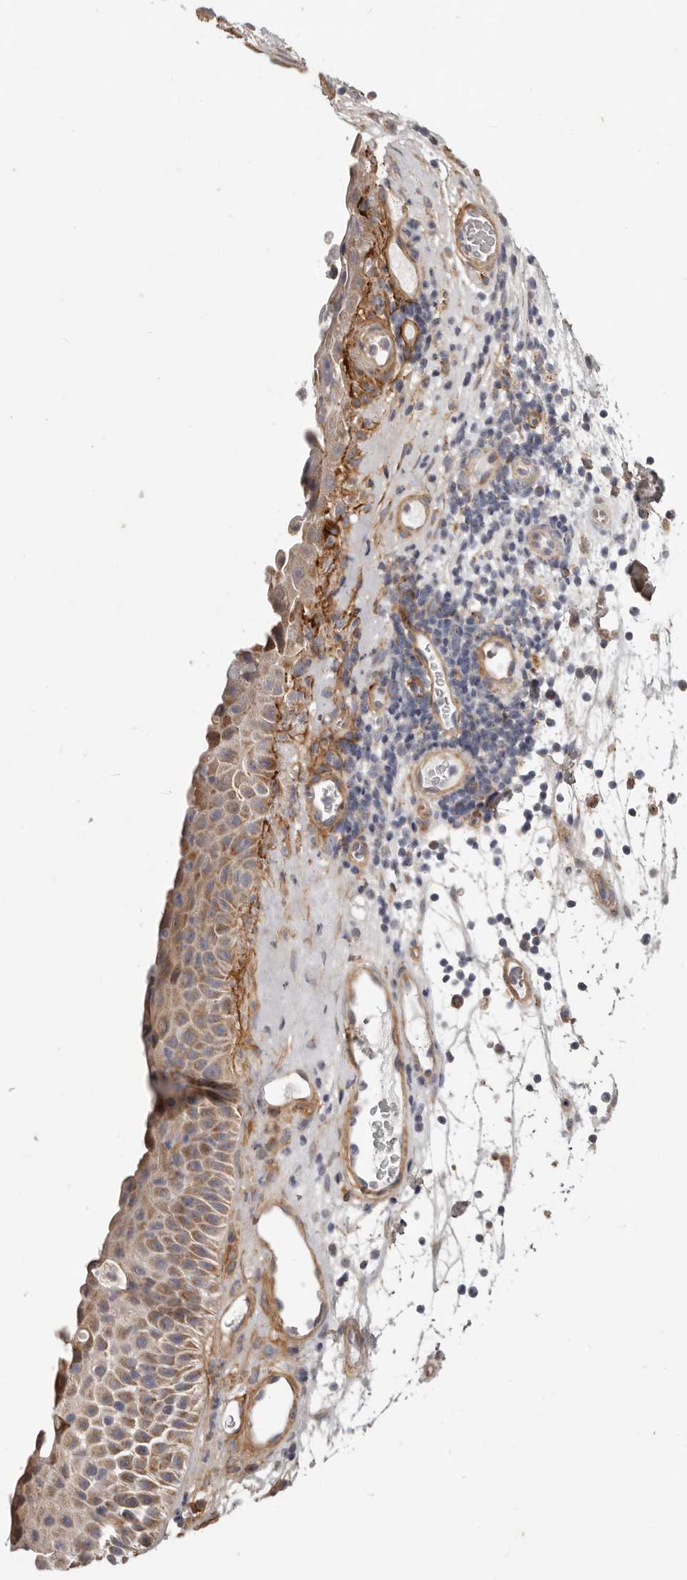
{"staining": {"intensity": "moderate", "quantity": ">75%", "location": "cytoplasmic/membranous"}, "tissue": "nasopharynx", "cell_type": "Respiratory epithelial cells", "image_type": "normal", "snomed": [{"axis": "morphology", "description": "Normal tissue, NOS"}, {"axis": "topography", "description": "Nasopharynx"}], "caption": "Nasopharynx stained with a protein marker exhibits moderate staining in respiratory epithelial cells.", "gene": "MRPS10", "patient": {"sex": "male", "age": 64}}